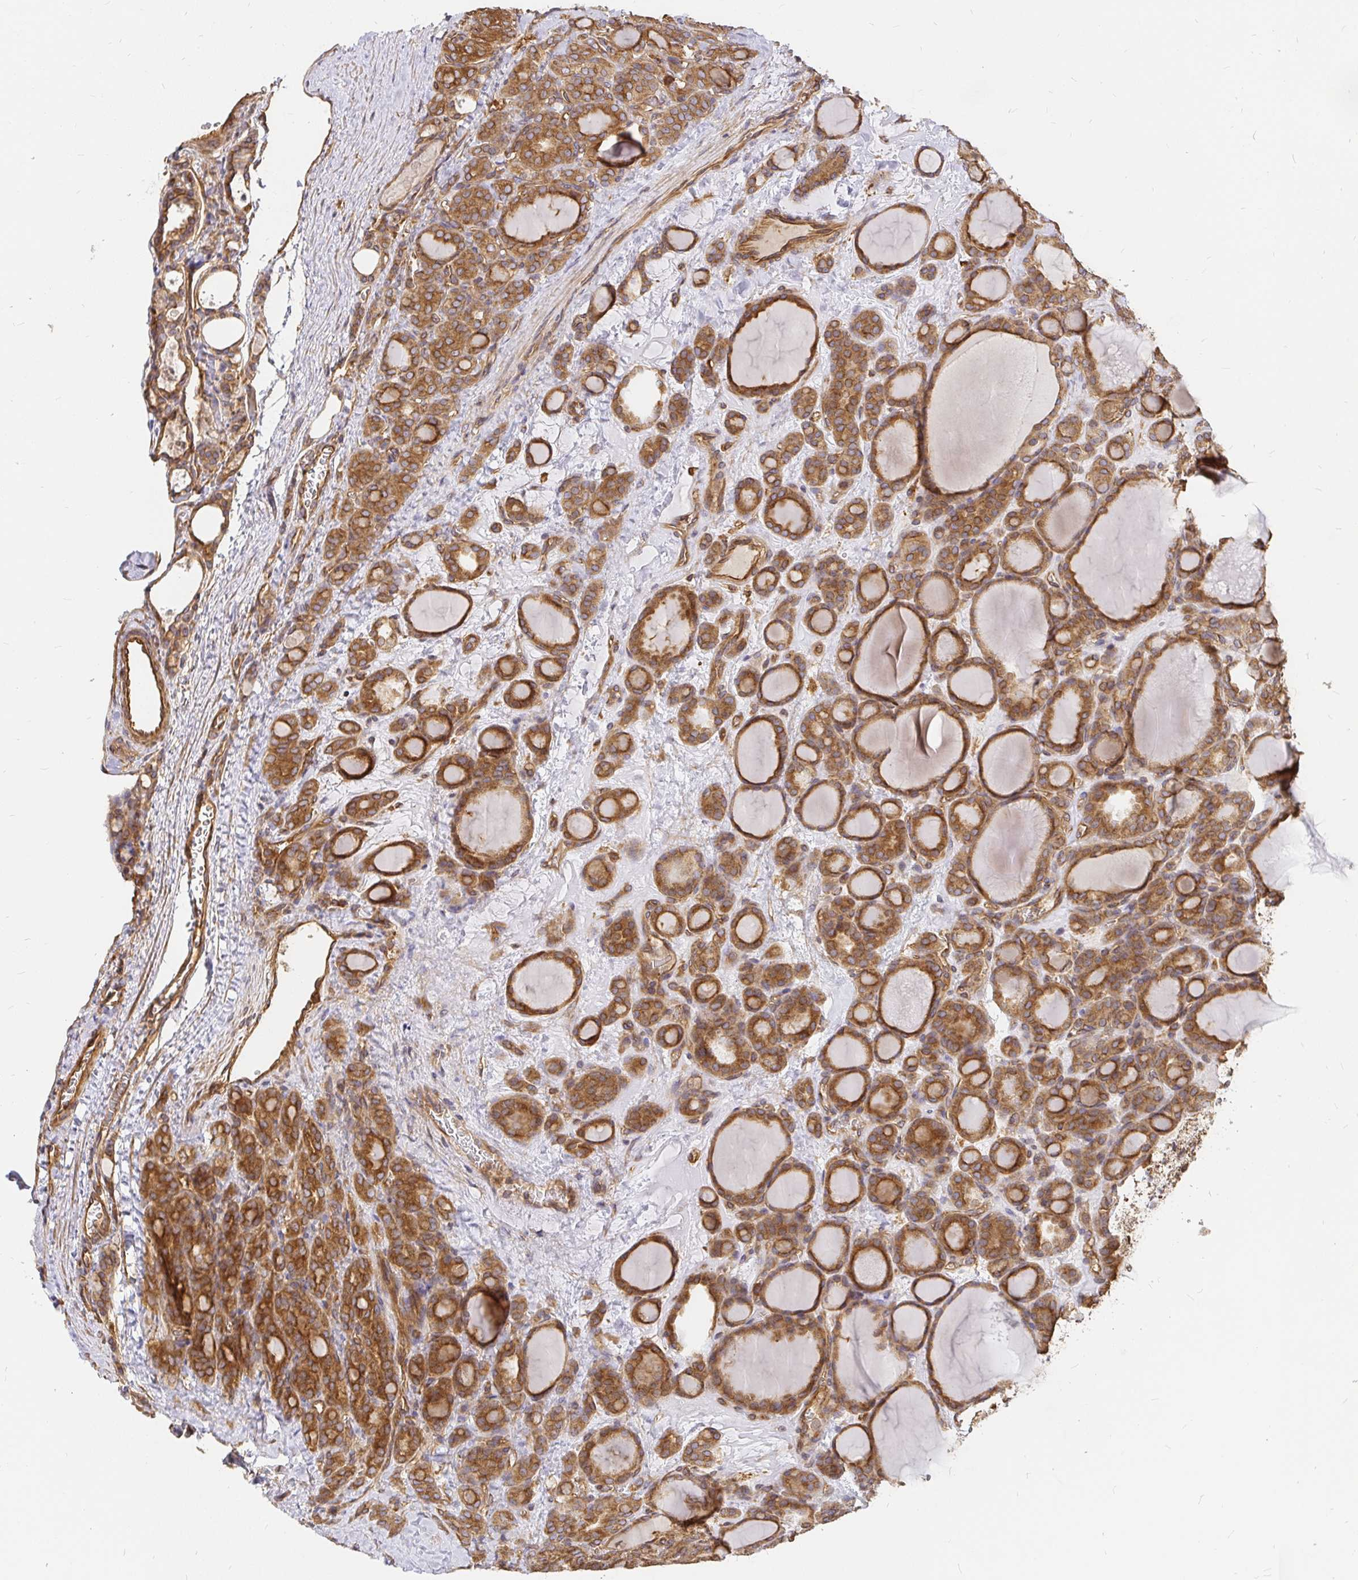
{"staining": {"intensity": "strong", "quantity": ">75%", "location": "cytoplasmic/membranous"}, "tissue": "thyroid cancer", "cell_type": "Tumor cells", "image_type": "cancer", "snomed": [{"axis": "morphology", "description": "Normal tissue, NOS"}, {"axis": "morphology", "description": "Follicular adenoma carcinoma, NOS"}, {"axis": "topography", "description": "Thyroid gland"}], "caption": "A high amount of strong cytoplasmic/membranous positivity is appreciated in about >75% of tumor cells in thyroid cancer tissue.", "gene": "KIF5B", "patient": {"sex": "female", "age": 31}}